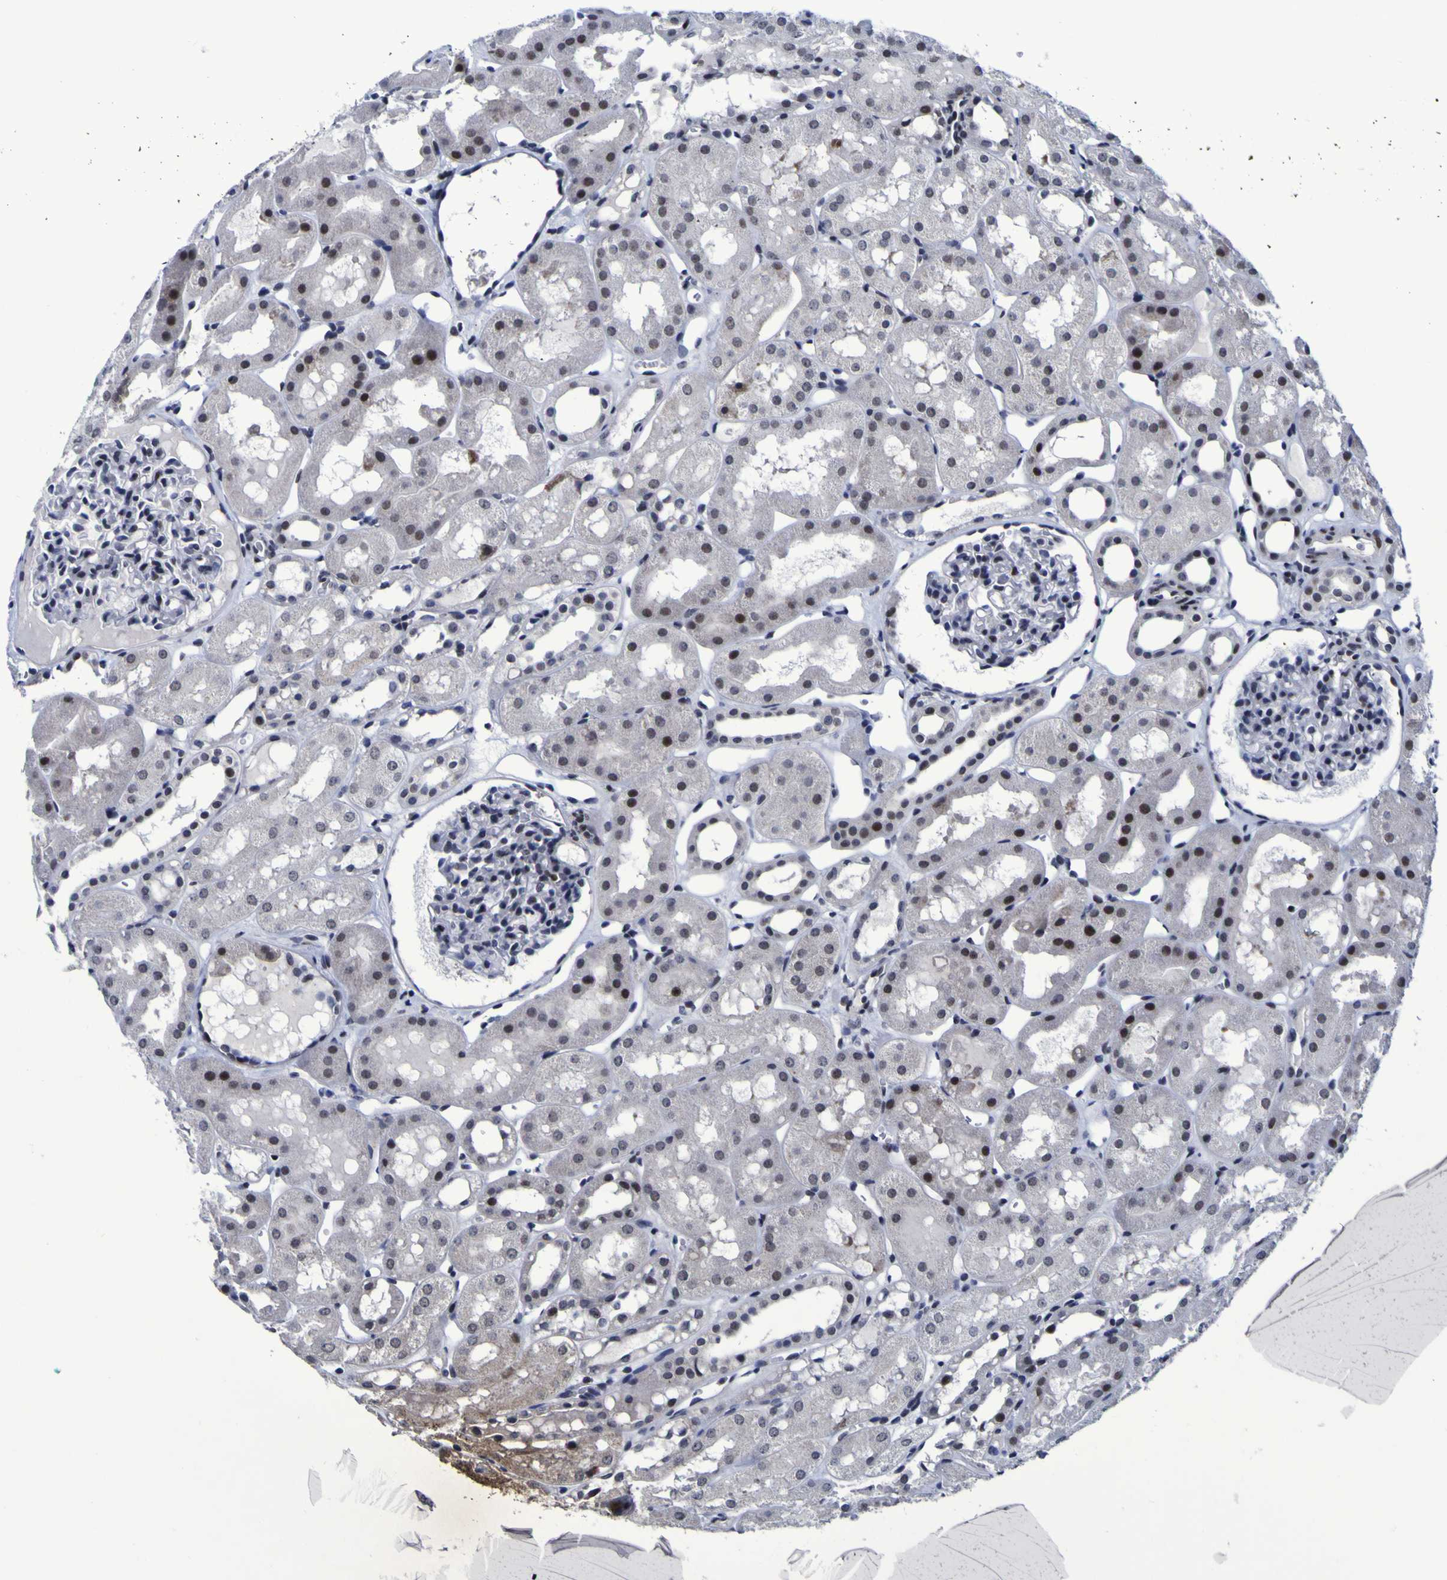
{"staining": {"intensity": "weak", "quantity": "<25%", "location": "nuclear"}, "tissue": "kidney", "cell_type": "Cells in glomeruli", "image_type": "normal", "snomed": [{"axis": "morphology", "description": "Normal tissue, NOS"}, {"axis": "topography", "description": "Kidney"}, {"axis": "topography", "description": "Urinary bladder"}], "caption": "This photomicrograph is of normal kidney stained with immunohistochemistry to label a protein in brown with the nuclei are counter-stained blue. There is no staining in cells in glomeruli. Brightfield microscopy of immunohistochemistry stained with DAB (brown) and hematoxylin (blue), captured at high magnification.", "gene": "MBD3", "patient": {"sex": "male", "age": 16}}